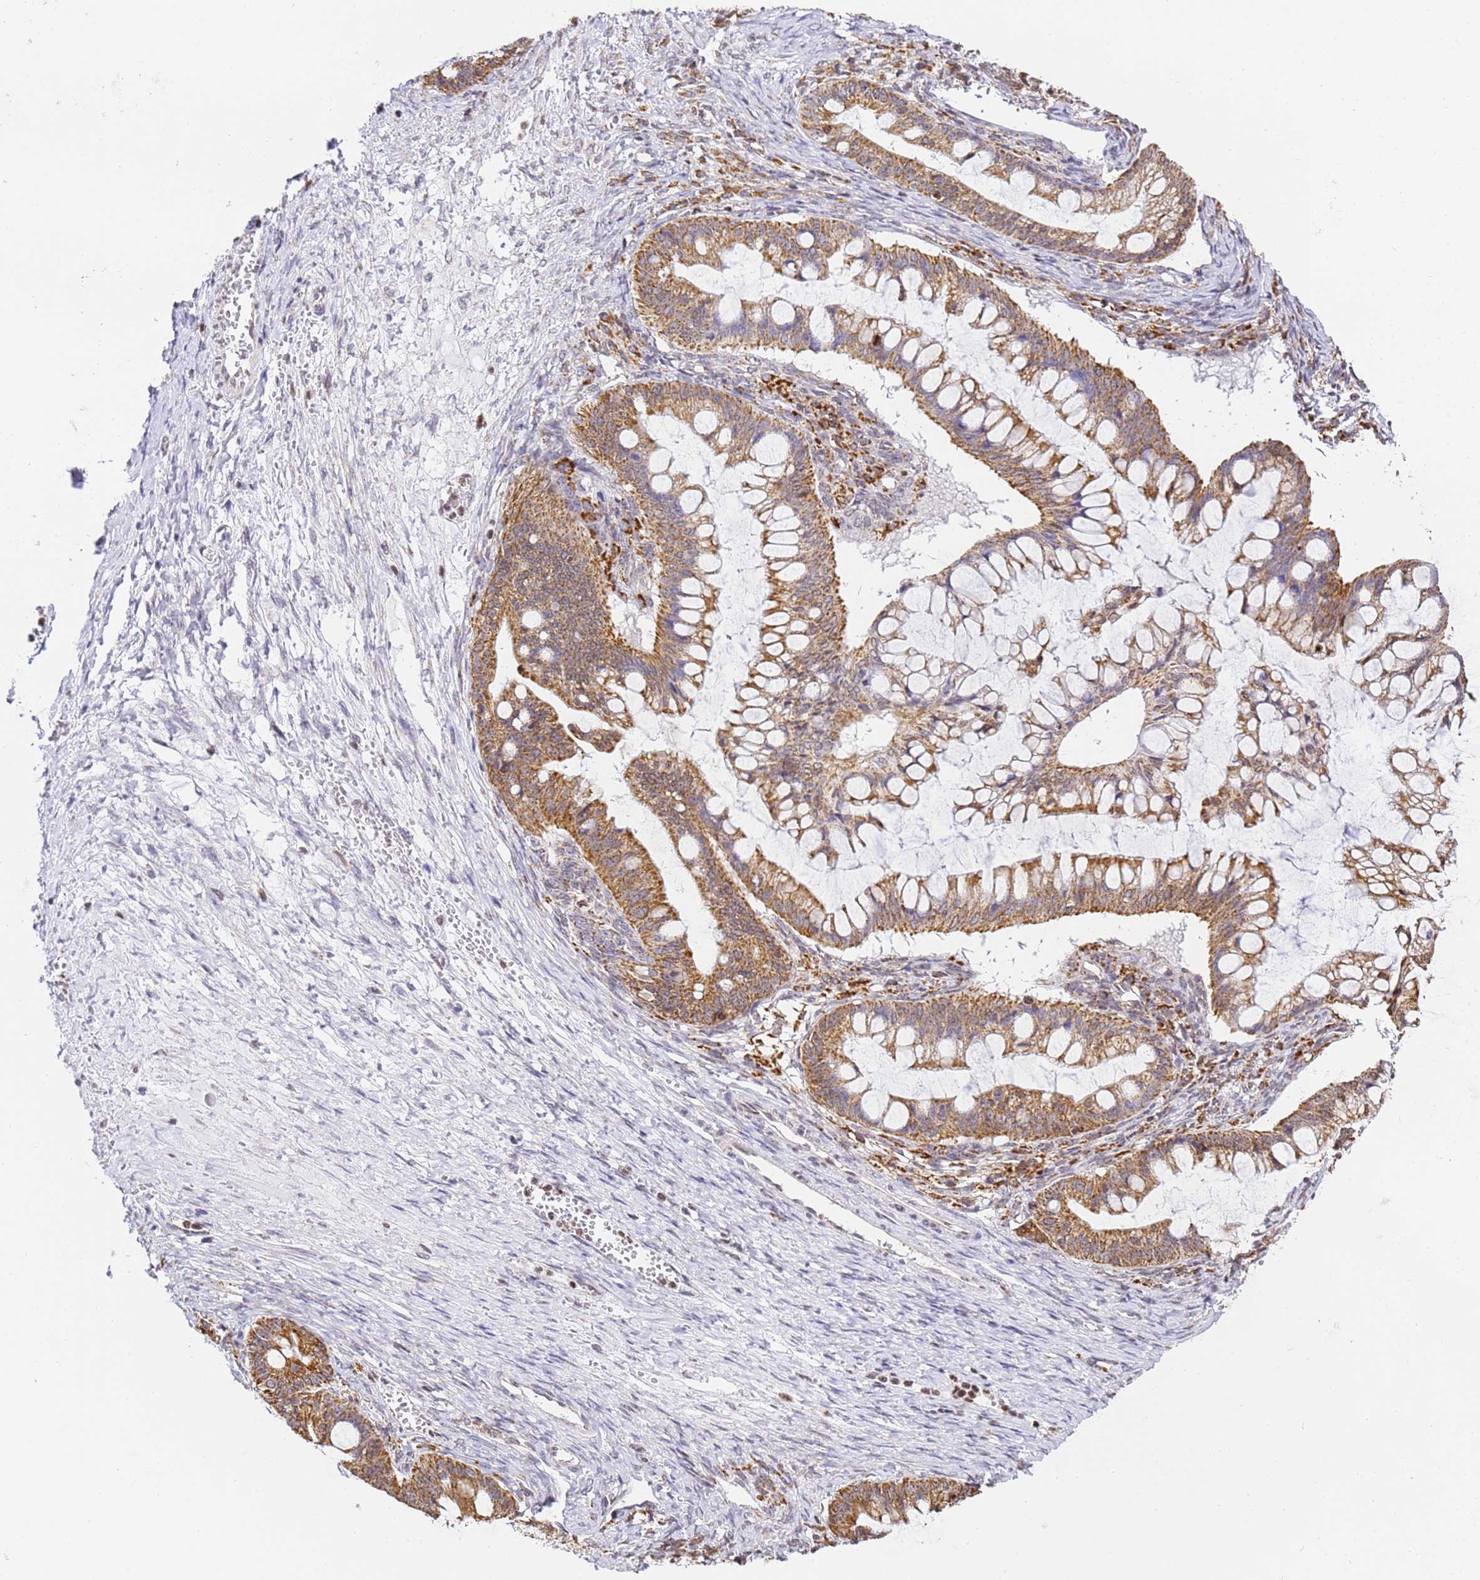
{"staining": {"intensity": "strong", "quantity": ">75%", "location": "cytoplasmic/membranous"}, "tissue": "ovarian cancer", "cell_type": "Tumor cells", "image_type": "cancer", "snomed": [{"axis": "morphology", "description": "Cystadenocarcinoma, mucinous, NOS"}, {"axis": "topography", "description": "Ovary"}], "caption": "Protein analysis of ovarian cancer (mucinous cystadenocarcinoma) tissue exhibits strong cytoplasmic/membranous expression in approximately >75% of tumor cells. The staining is performed using DAB brown chromogen to label protein expression. The nuclei are counter-stained blue using hematoxylin.", "gene": "HSPE1", "patient": {"sex": "female", "age": 73}}